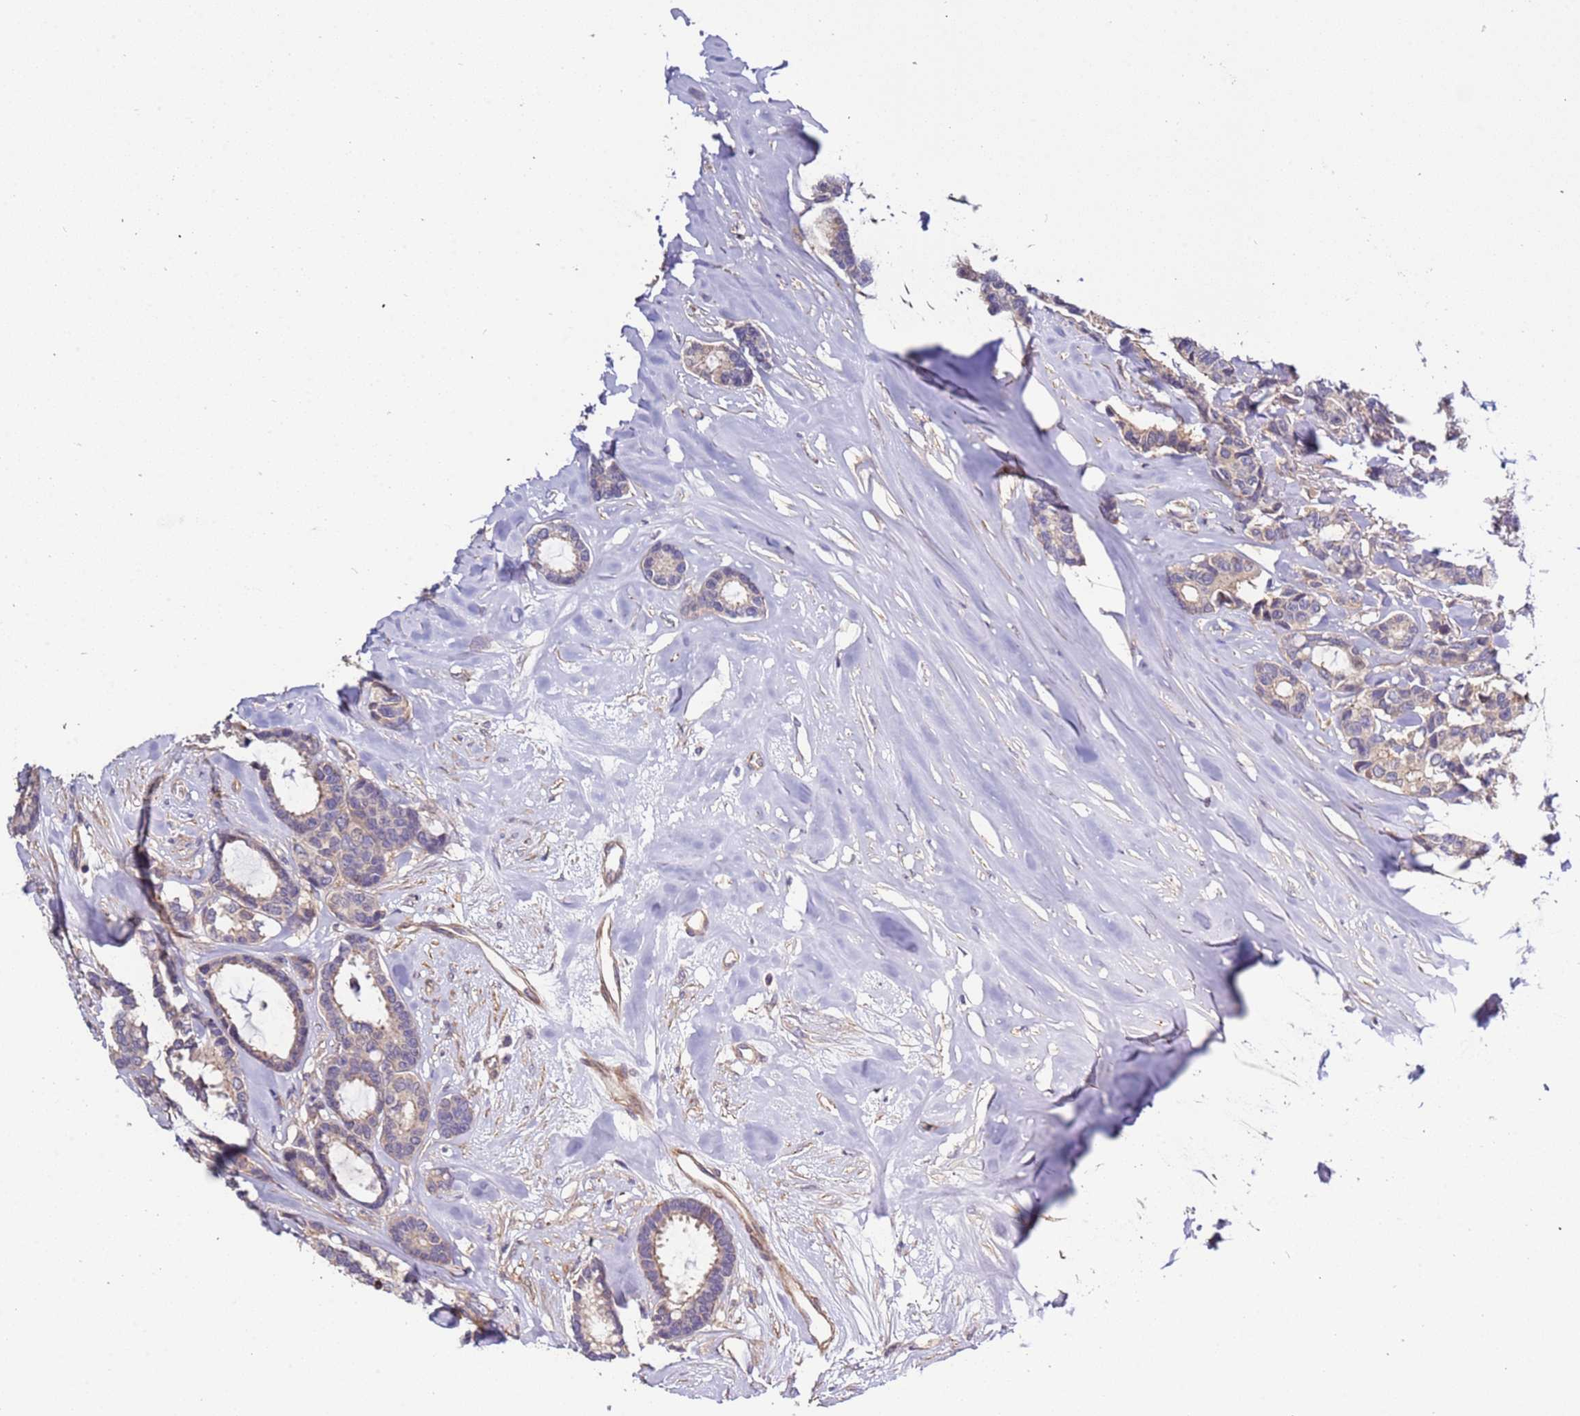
{"staining": {"intensity": "weak", "quantity": "<25%", "location": "cytoplasmic/membranous"}, "tissue": "breast cancer", "cell_type": "Tumor cells", "image_type": "cancer", "snomed": [{"axis": "morphology", "description": "Duct carcinoma"}, {"axis": "topography", "description": "Breast"}], "caption": "Protein analysis of intraductal carcinoma (breast) shows no significant positivity in tumor cells. (DAB immunohistochemistry visualized using brightfield microscopy, high magnification).", "gene": "LAMB4", "patient": {"sex": "female", "age": 87}}